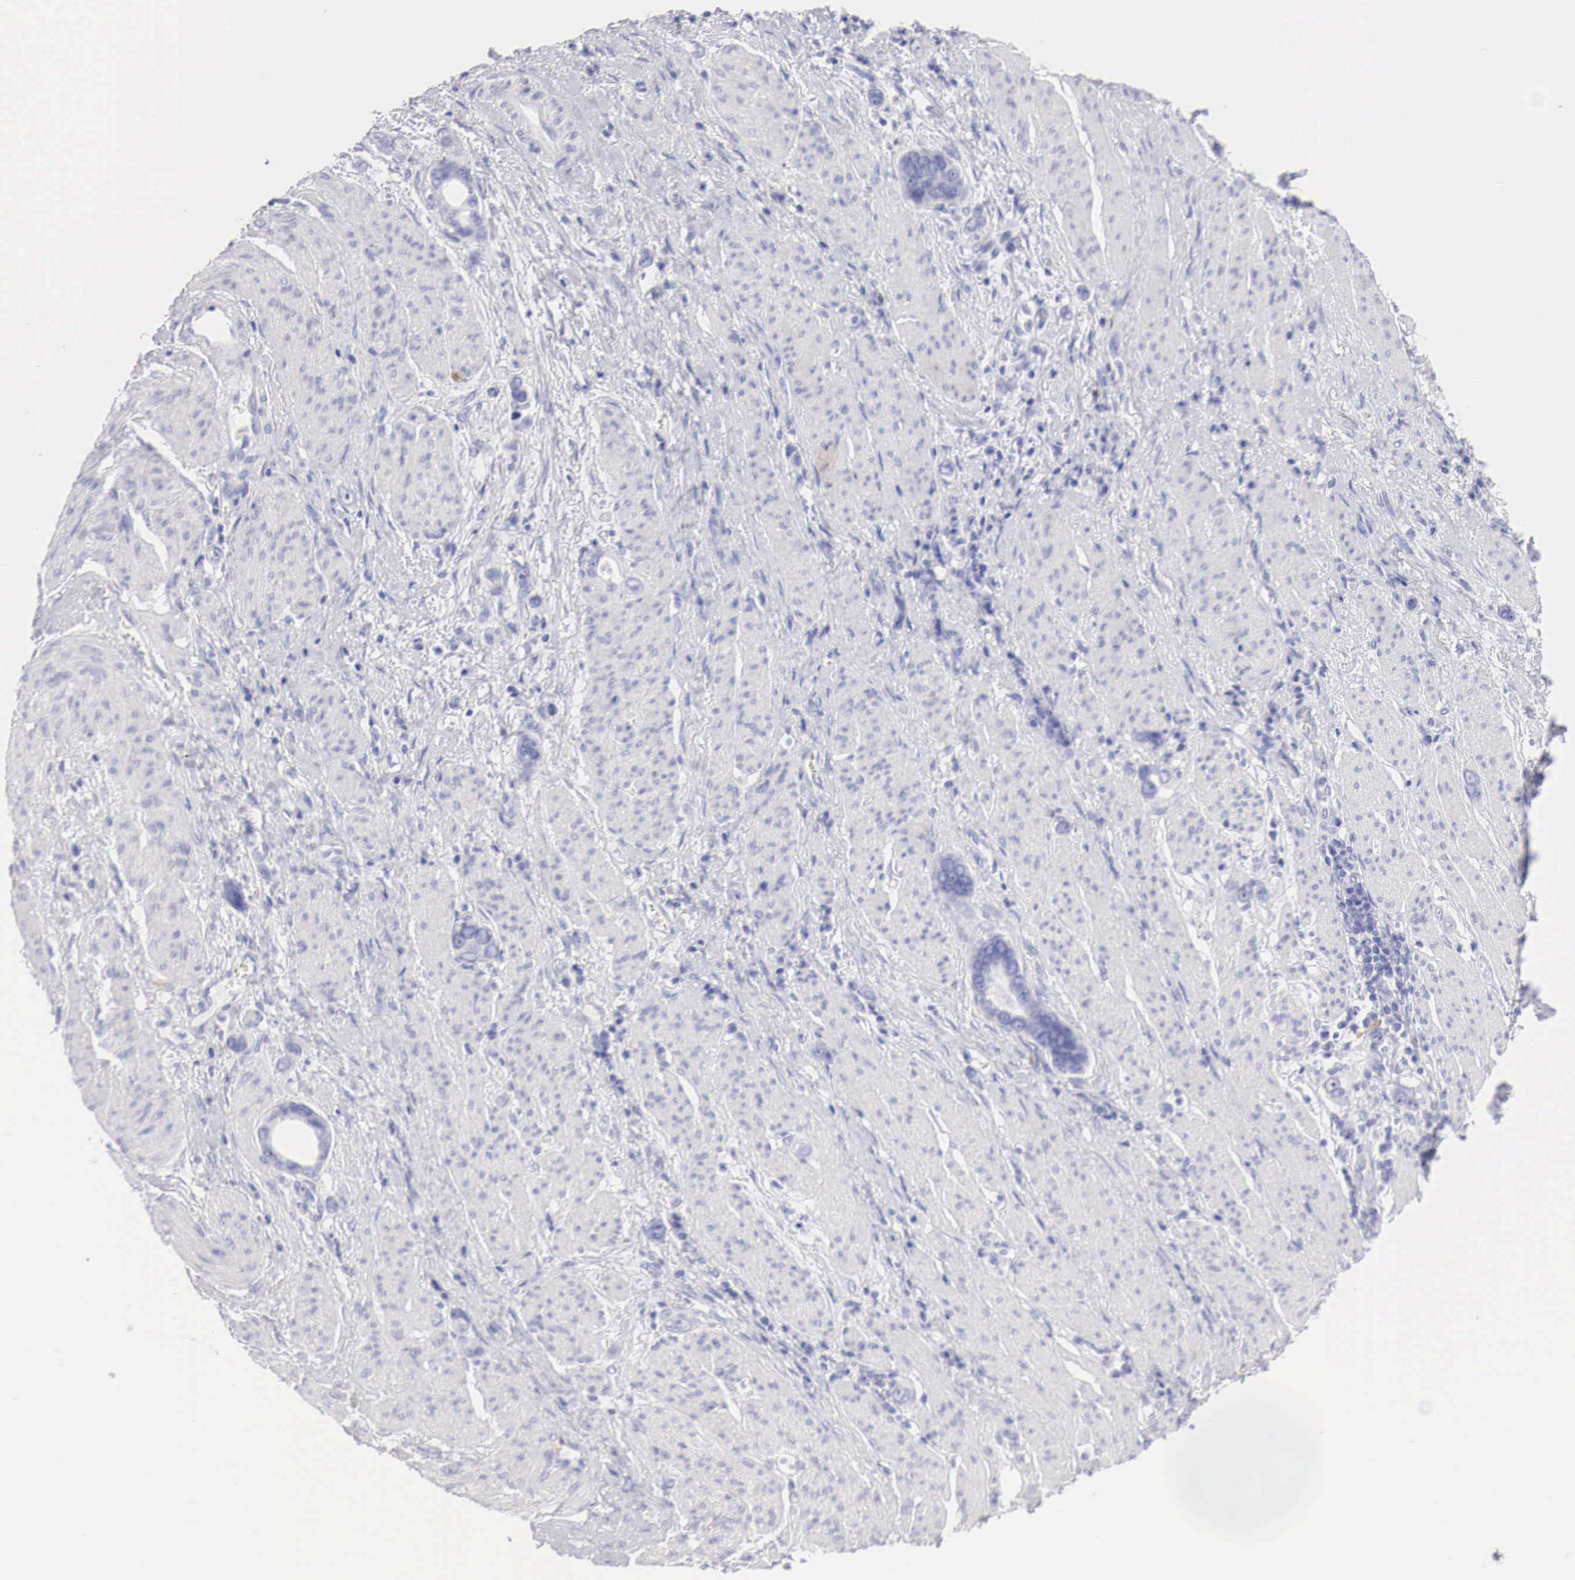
{"staining": {"intensity": "negative", "quantity": "none", "location": "none"}, "tissue": "stomach cancer", "cell_type": "Tumor cells", "image_type": "cancer", "snomed": [{"axis": "morphology", "description": "Adenocarcinoma, NOS"}, {"axis": "topography", "description": "Stomach"}], "caption": "Adenocarcinoma (stomach) stained for a protein using immunohistochemistry demonstrates no positivity tumor cells.", "gene": "CDKN2A", "patient": {"sex": "male", "age": 78}}